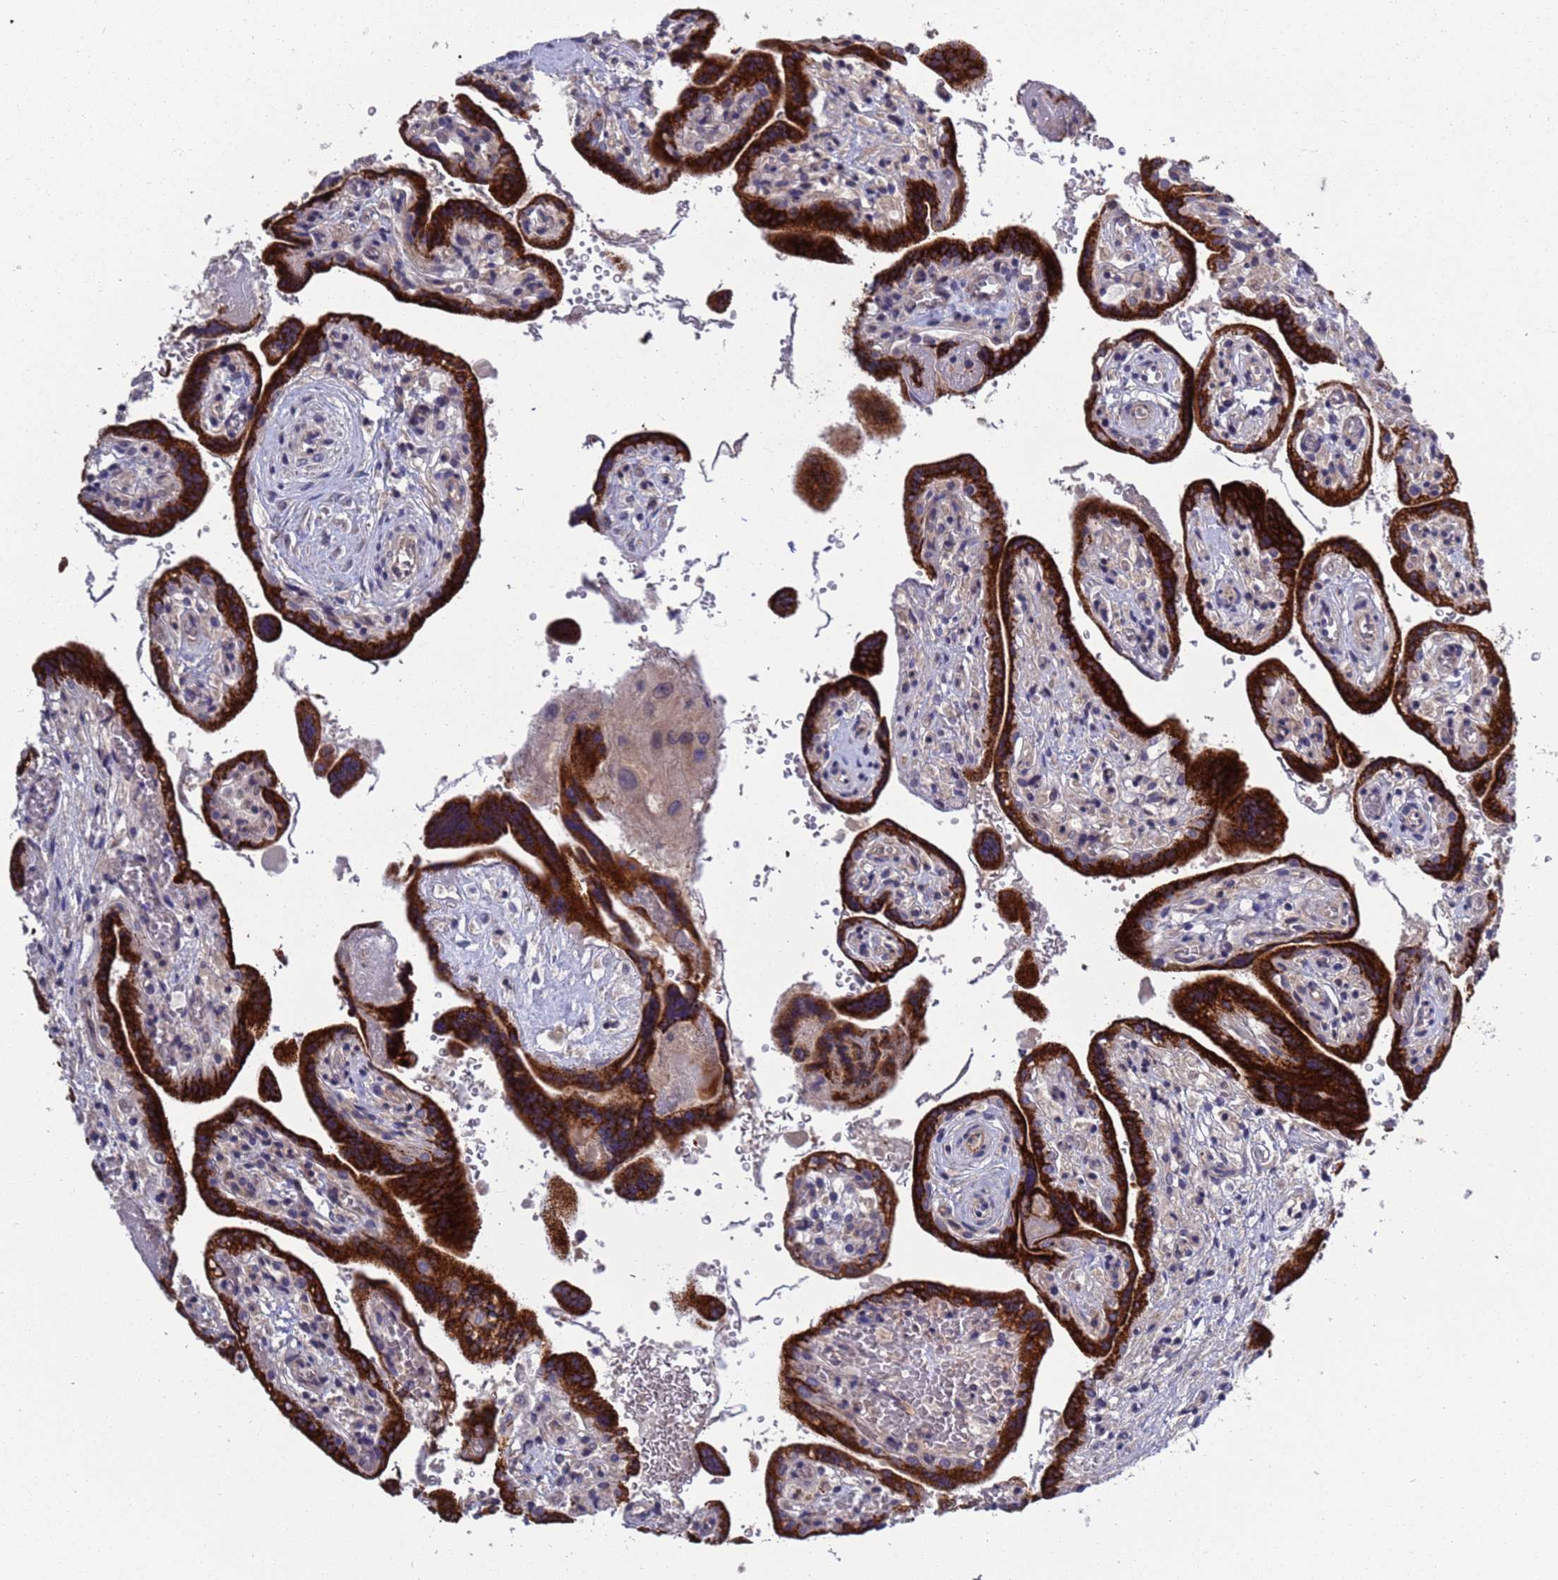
{"staining": {"intensity": "strong", "quantity": "25%-75%", "location": "cytoplasmic/membranous"}, "tissue": "placenta", "cell_type": "Trophoblastic cells", "image_type": "normal", "snomed": [{"axis": "morphology", "description": "Normal tissue, NOS"}, {"axis": "topography", "description": "Placenta"}], "caption": "This image demonstrates IHC staining of normal human placenta, with high strong cytoplasmic/membranous positivity in about 25%-75% of trophoblastic cells.", "gene": "PARP16", "patient": {"sex": "female", "age": 37}}